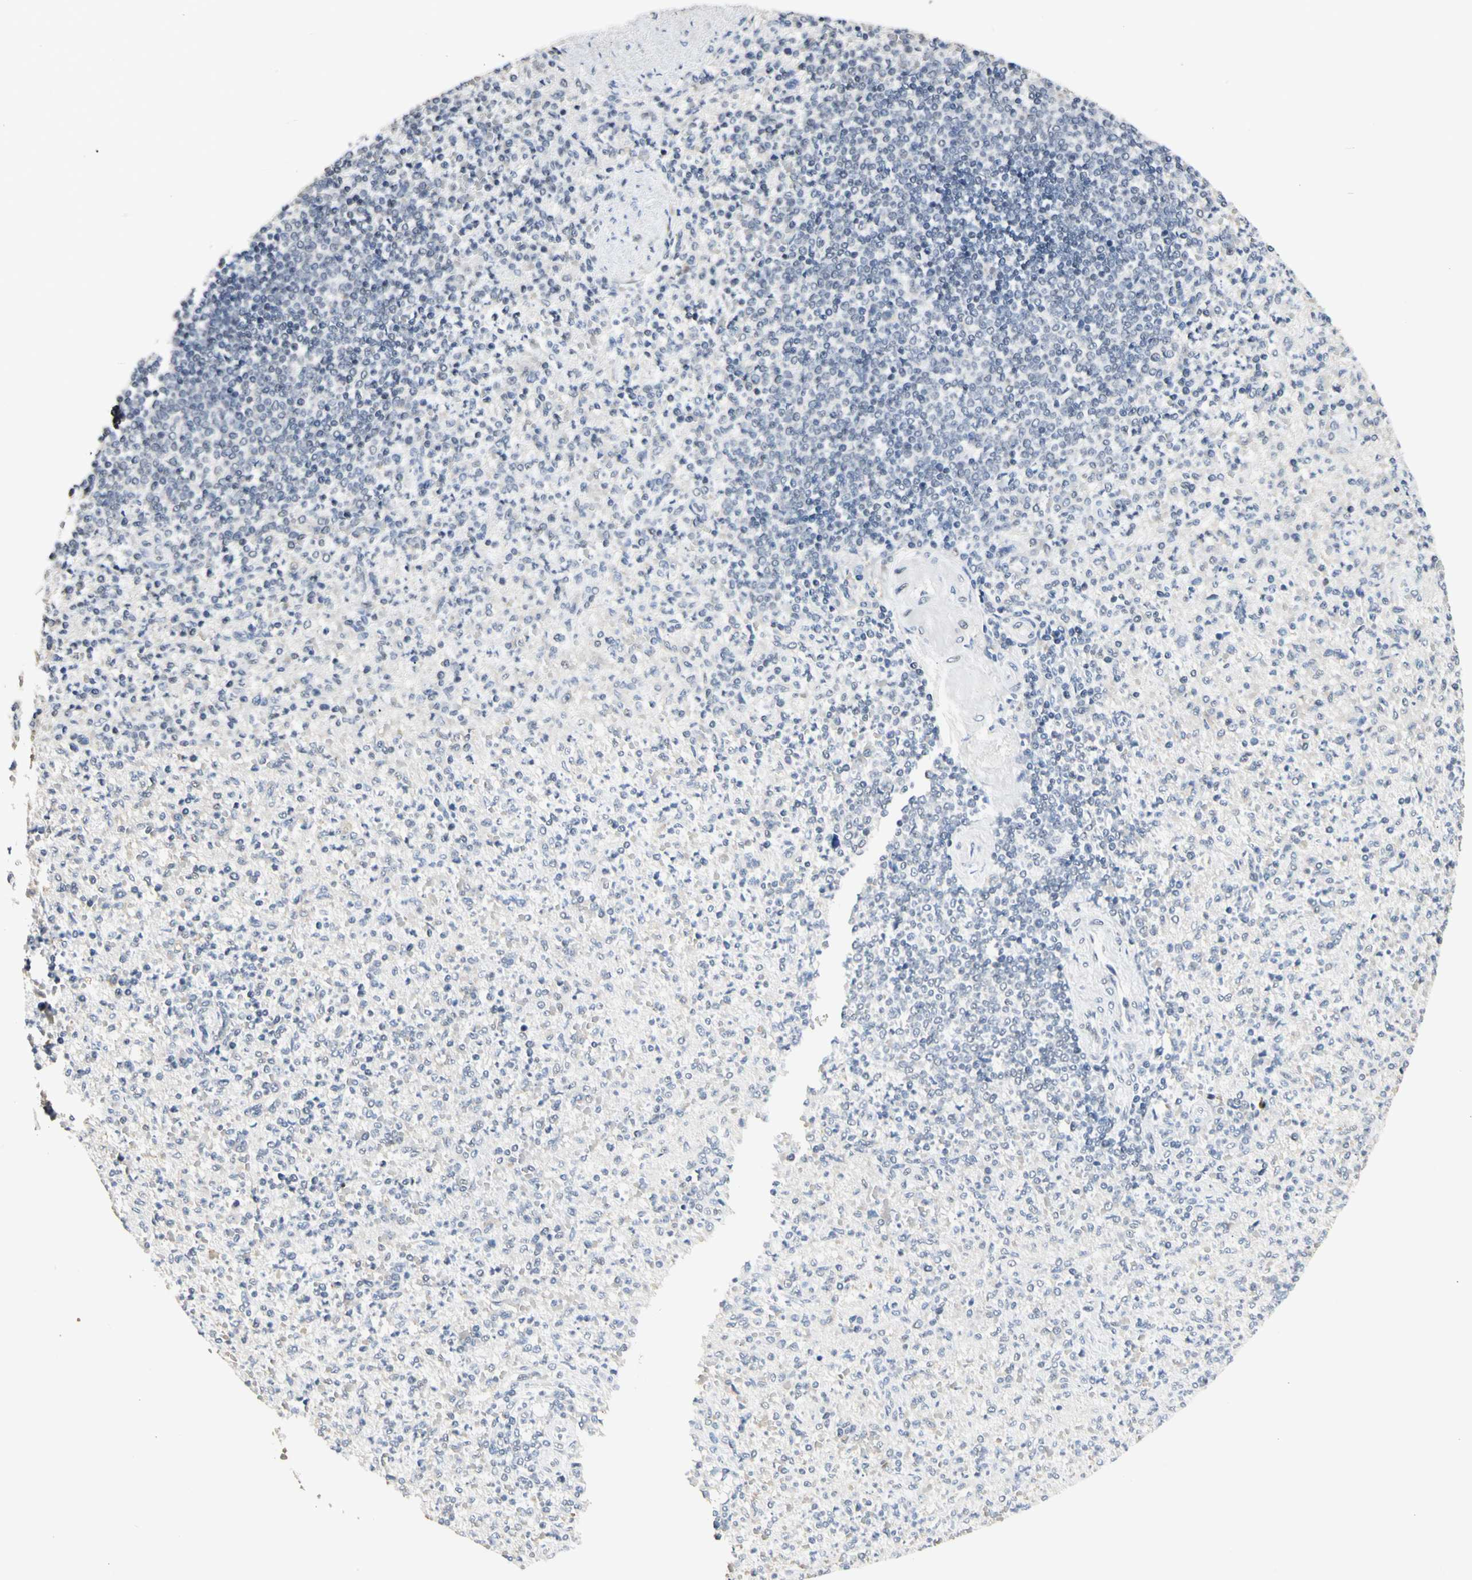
{"staining": {"intensity": "negative", "quantity": "none", "location": "none"}, "tissue": "spleen", "cell_type": "Cells in red pulp", "image_type": "normal", "snomed": [{"axis": "morphology", "description": "Normal tissue, NOS"}, {"axis": "topography", "description": "Spleen"}], "caption": "This is an immunohistochemistry image of normal human spleen. There is no expression in cells in red pulp.", "gene": "GREM1", "patient": {"sex": "female", "age": 74}}